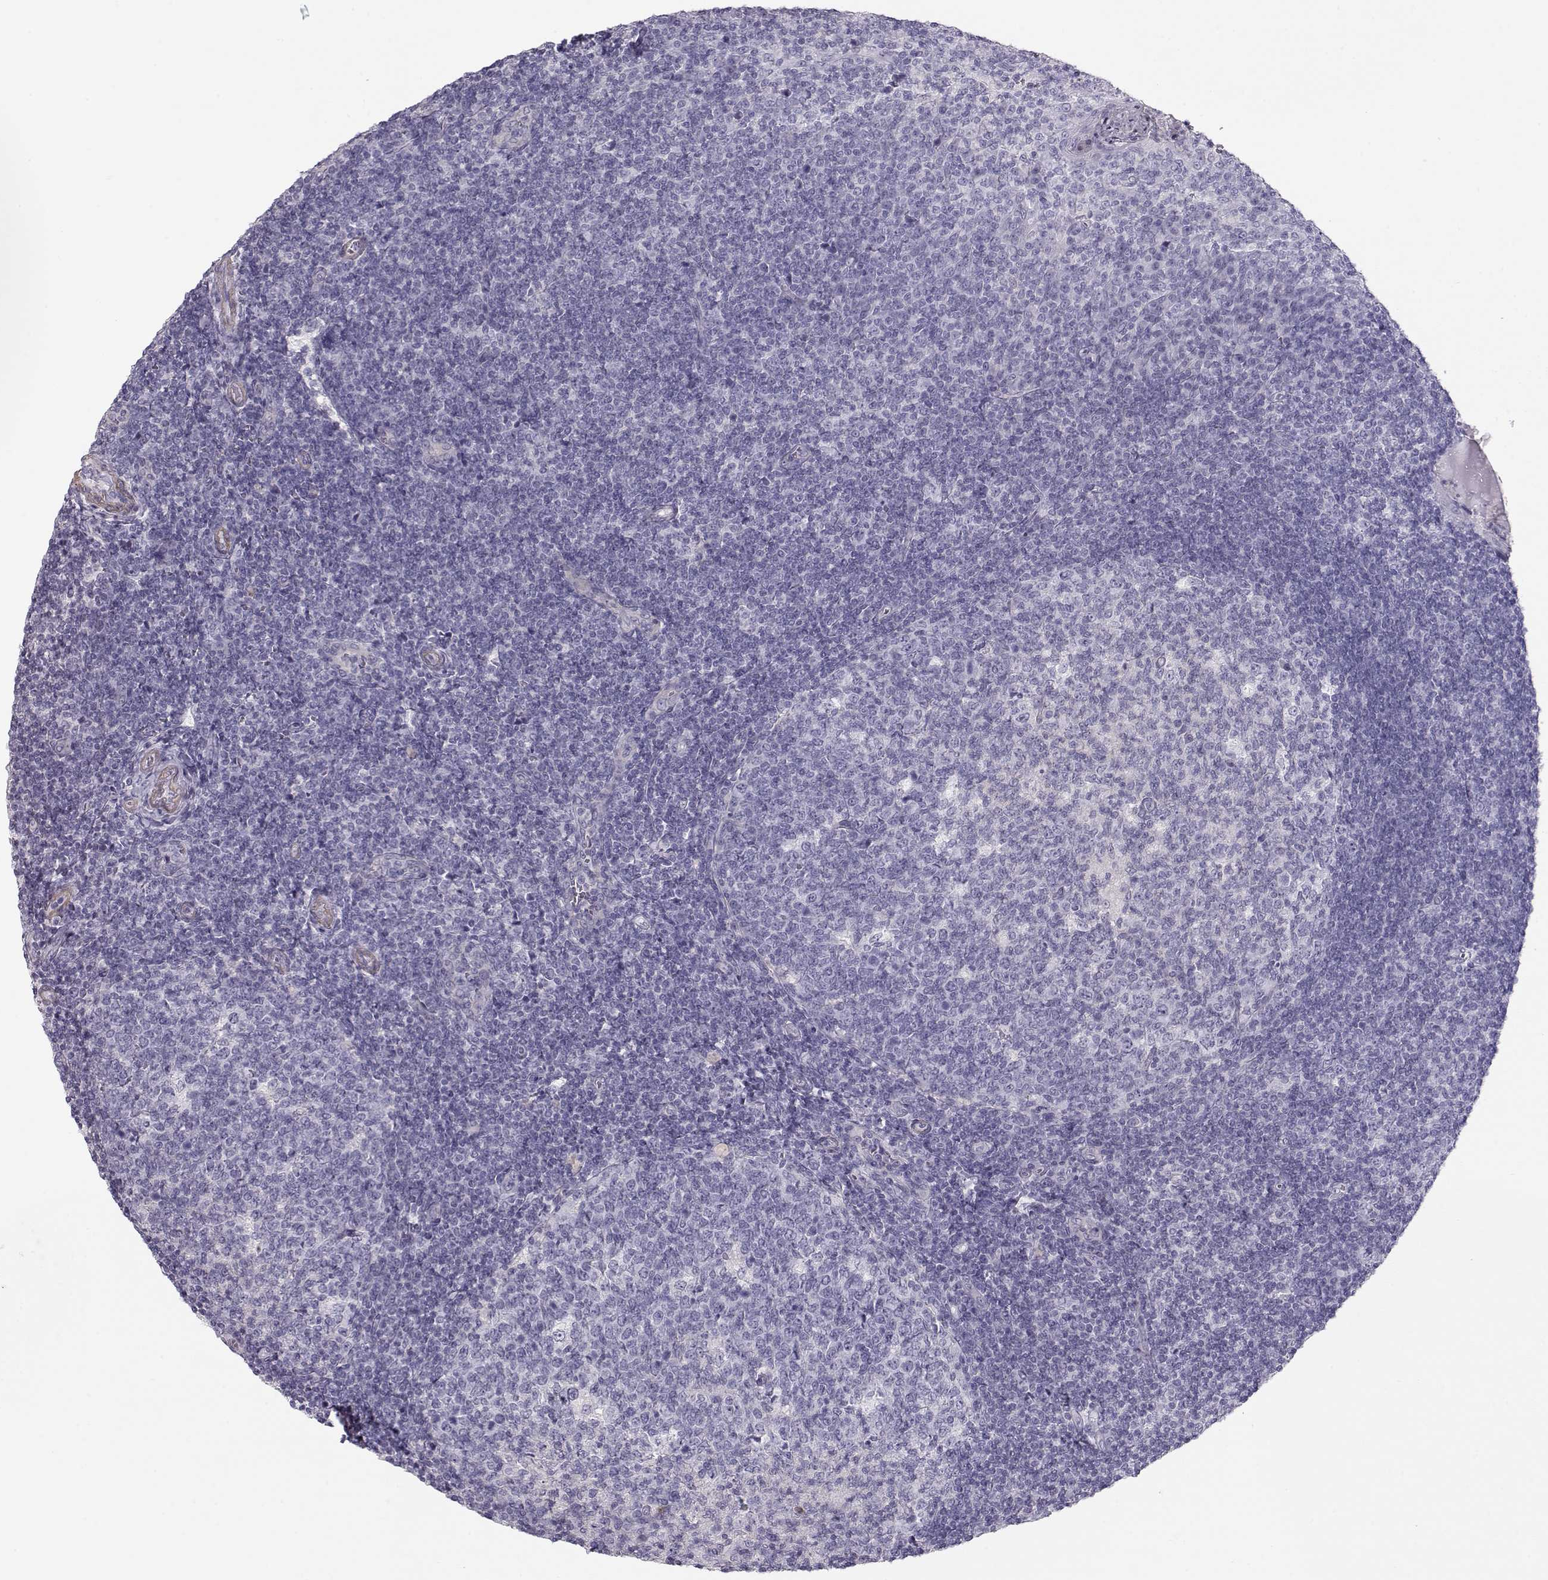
{"staining": {"intensity": "negative", "quantity": "none", "location": "none"}, "tissue": "tonsil", "cell_type": "Germinal center cells", "image_type": "normal", "snomed": [{"axis": "morphology", "description": "Normal tissue, NOS"}, {"axis": "topography", "description": "Tonsil"}], "caption": "Germinal center cells show no significant staining in normal tonsil.", "gene": "SLITRK3", "patient": {"sex": "female", "age": 12}}